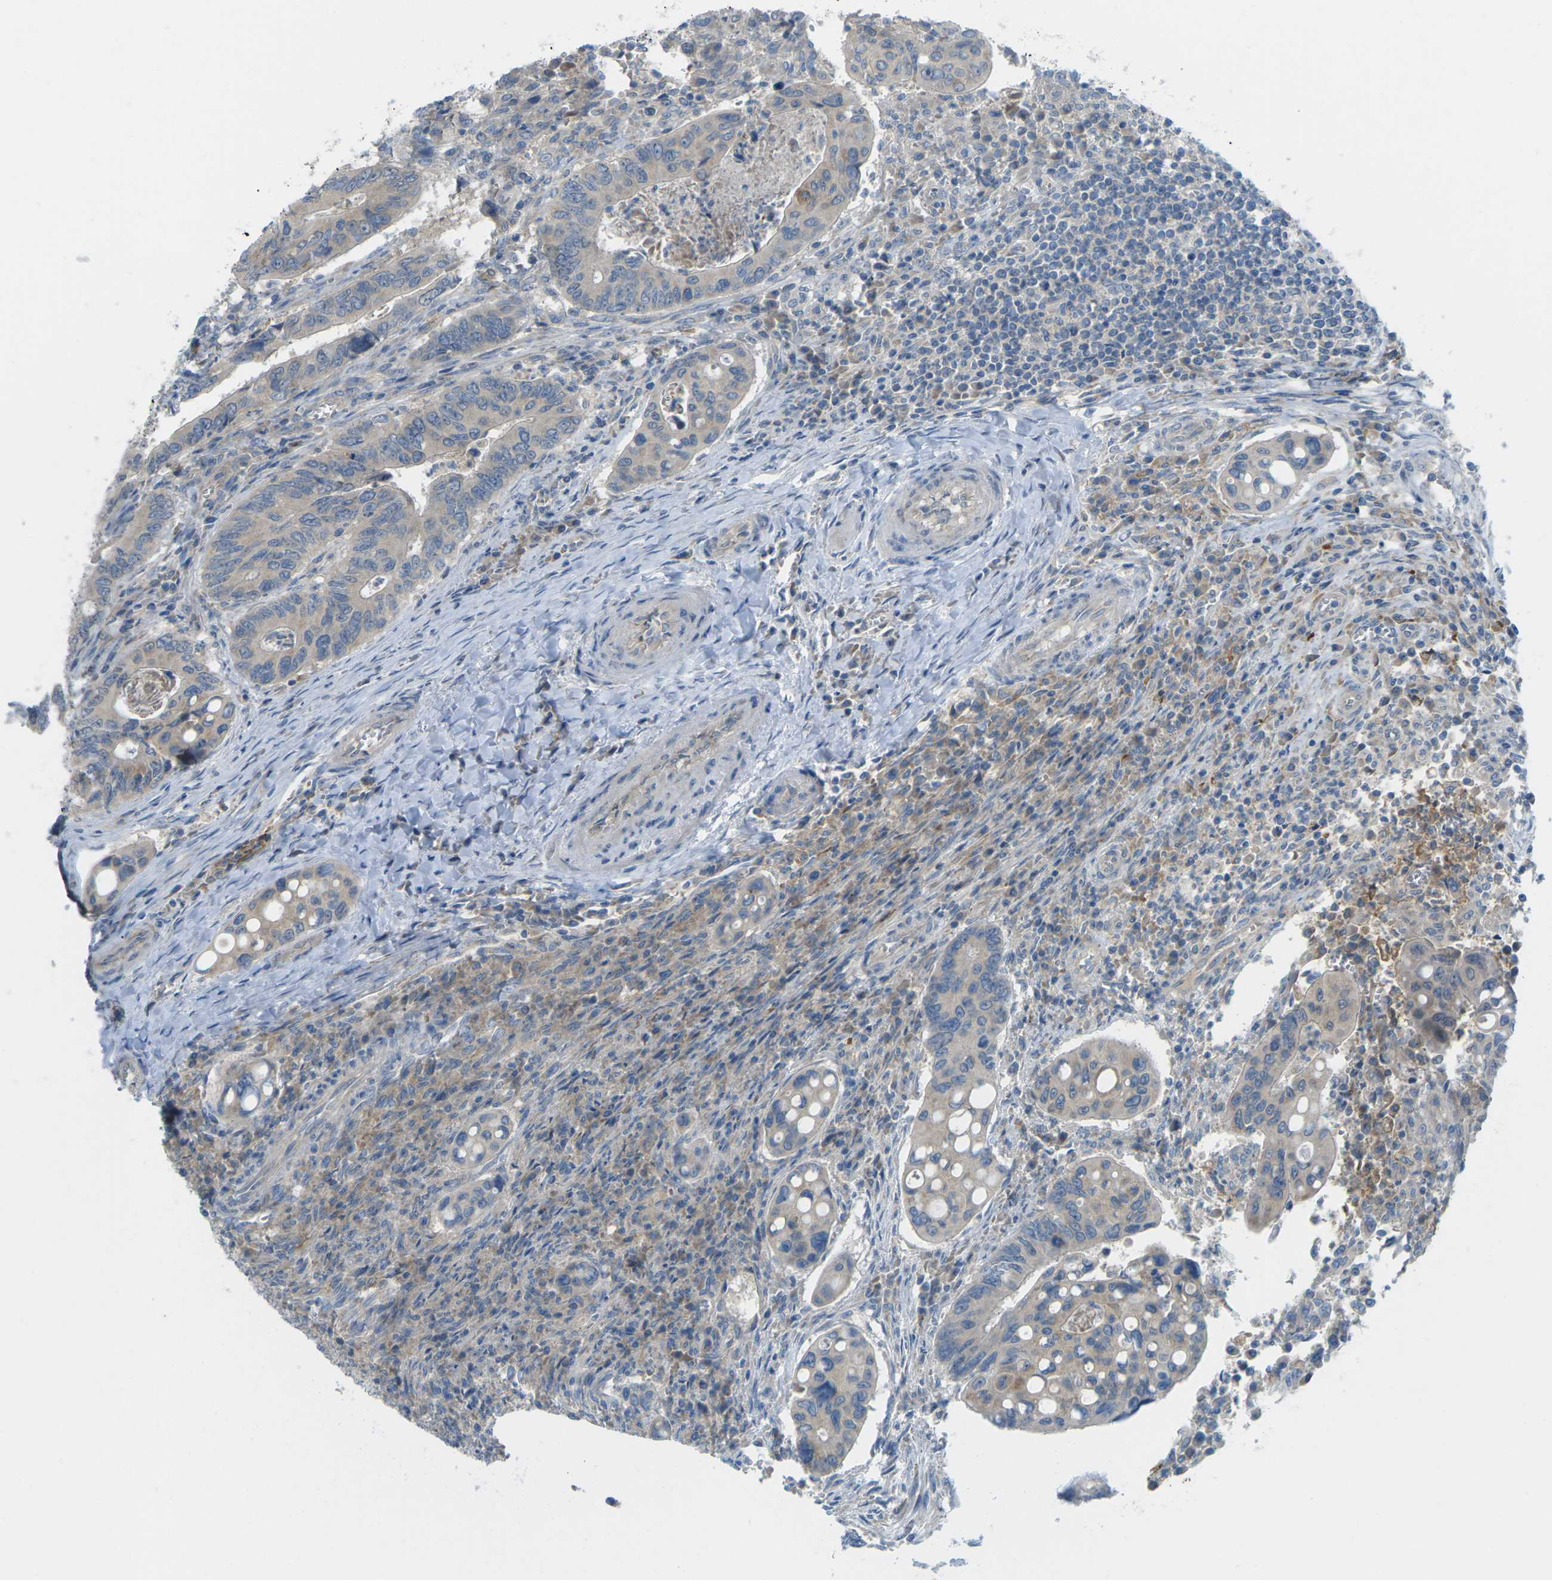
{"staining": {"intensity": "weak", "quantity": ">75%", "location": "cytoplasmic/membranous"}, "tissue": "colorectal cancer", "cell_type": "Tumor cells", "image_type": "cancer", "snomed": [{"axis": "morphology", "description": "Inflammation, NOS"}, {"axis": "morphology", "description": "Adenocarcinoma, NOS"}, {"axis": "topography", "description": "Colon"}], "caption": "Immunohistochemistry (IHC) (DAB) staining of human colorectal adenocarcinoma demonstrates weak cytoplasmic/membranous protein staining in about >75% of tumor cells.", "gene": "MYLK4", "patient": {"sex": "male", "age": 72}}